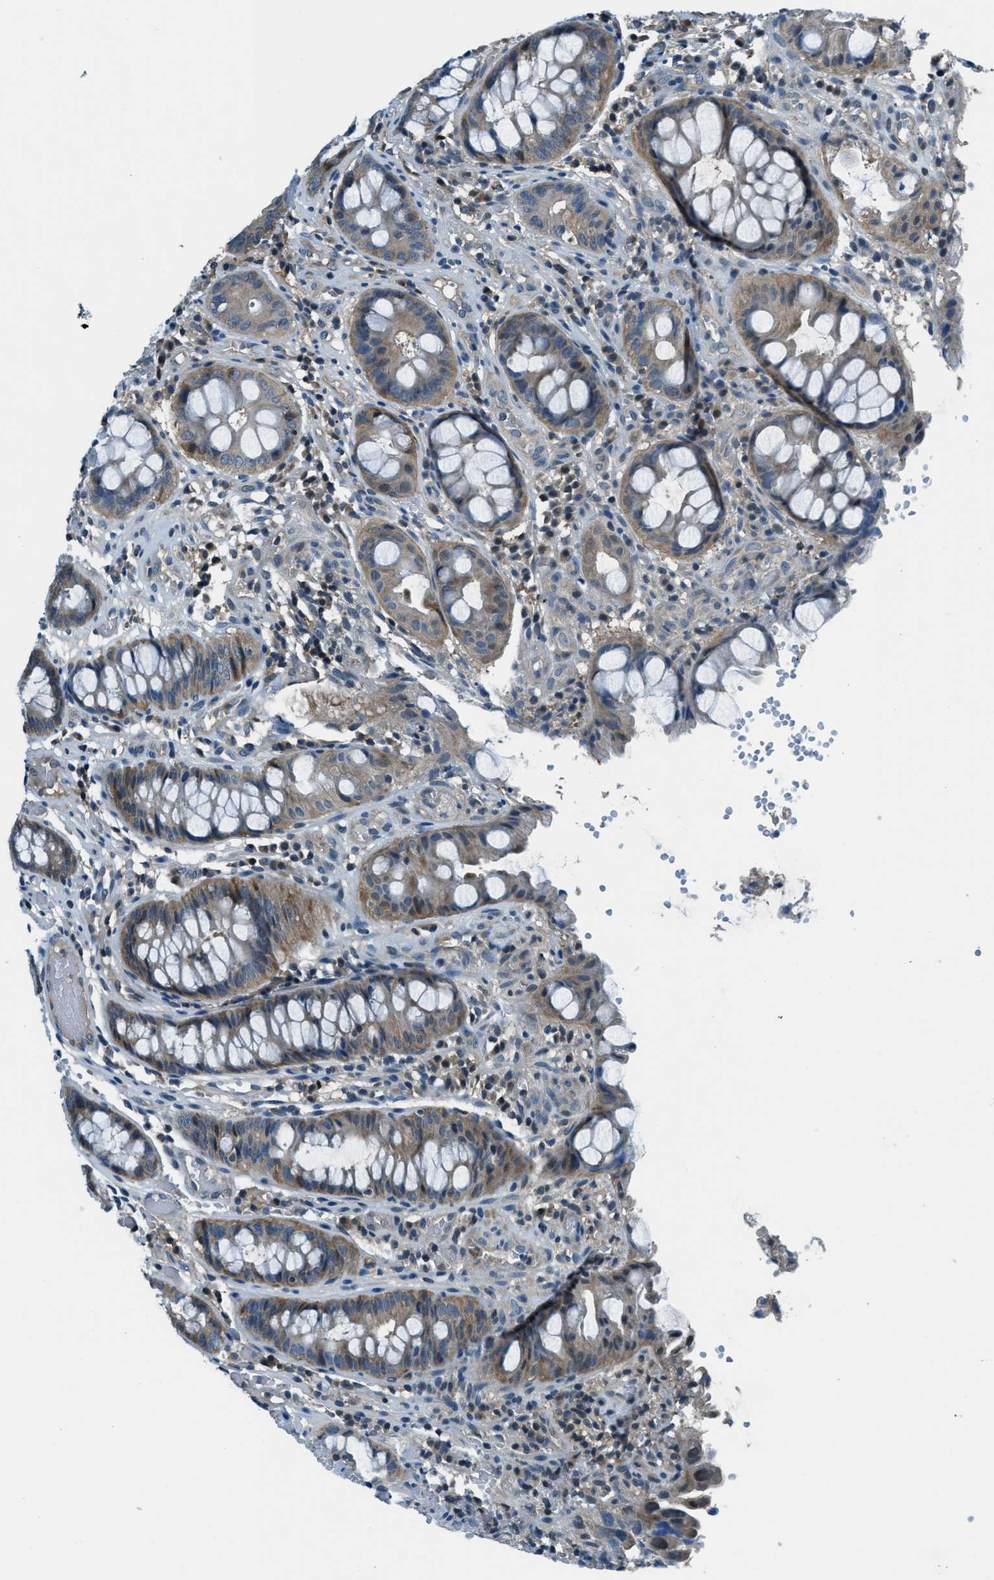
{"staining": {"intensity": "weak", "quantity": "<25%", "location": "cytoplasmic/membranous"}, "tissue": "colorectal cancer", "cell_type": "Tumor cells", "image_type": "cancer", "snomed": [{"axis": "morphology", "description": "Adenocarcinoma, NOS"}, {"axis": "topography", "description": "Colon"}], "caption": "A high-resolution histopathology image shows IHC staining of colorectal cancer (adenocarcinoma), which reveals no significant expression in tumor cells.", "gene": "HEBP2", "patient": {"sex": "female", "age": 57}}